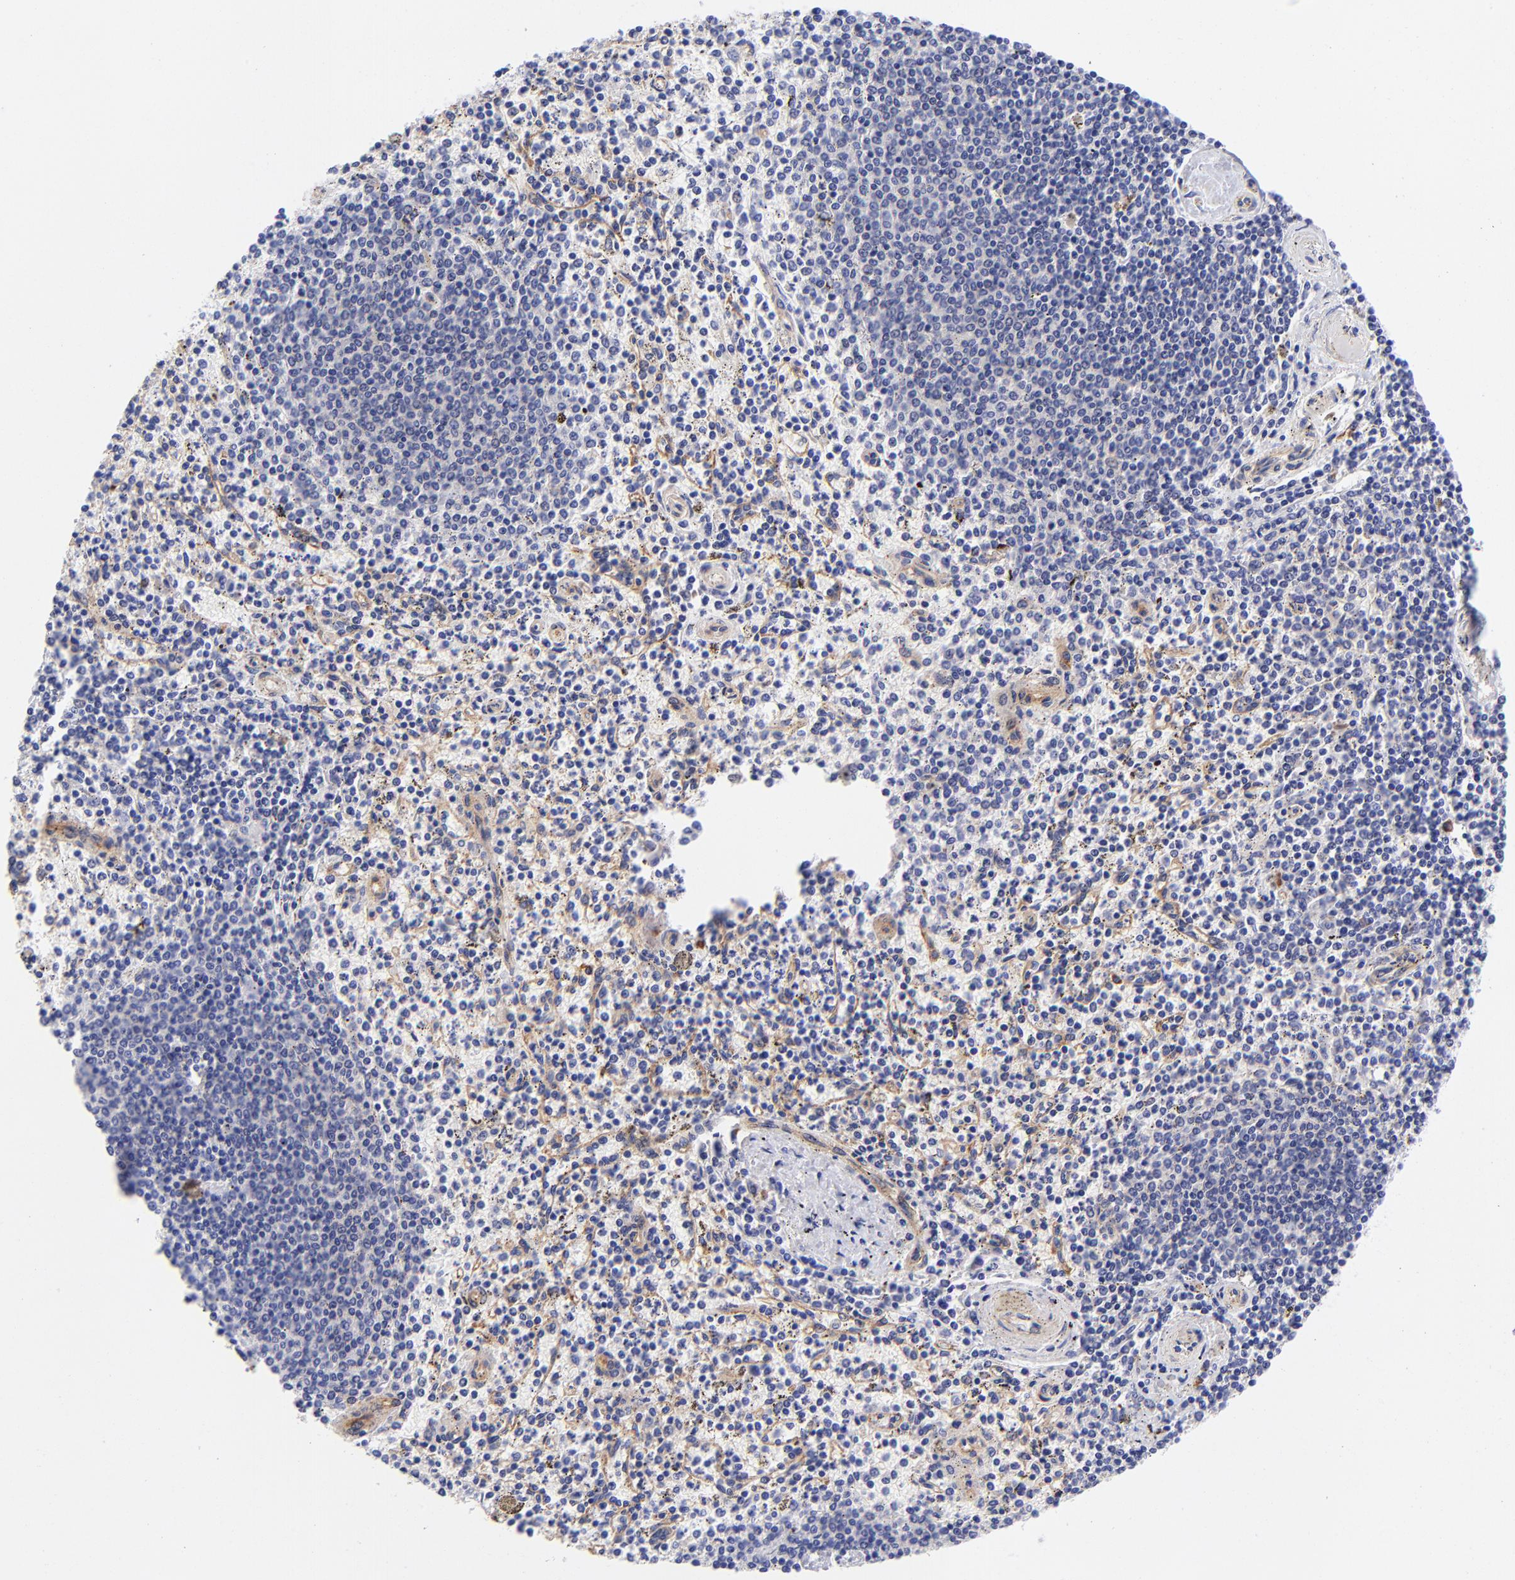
{"staining": {"intensity": "negative", "quantity": "none", "location": "none"}, "tissue": "spleen", "cell_type": "Cells in red pulp", "image_type": "normal", "snomed": [{"axis": "morphology", "description": "Normal tissue, NOS"}, {"axis": "topography", "description": "Spleen"}], "caption": "Micrograph shows no protein expression in cells in red pulp of benign spleen. Nuclei are stained in blue.", "gene": "PPFIBP1", "patient": {"sex": "male", "age": 72}}